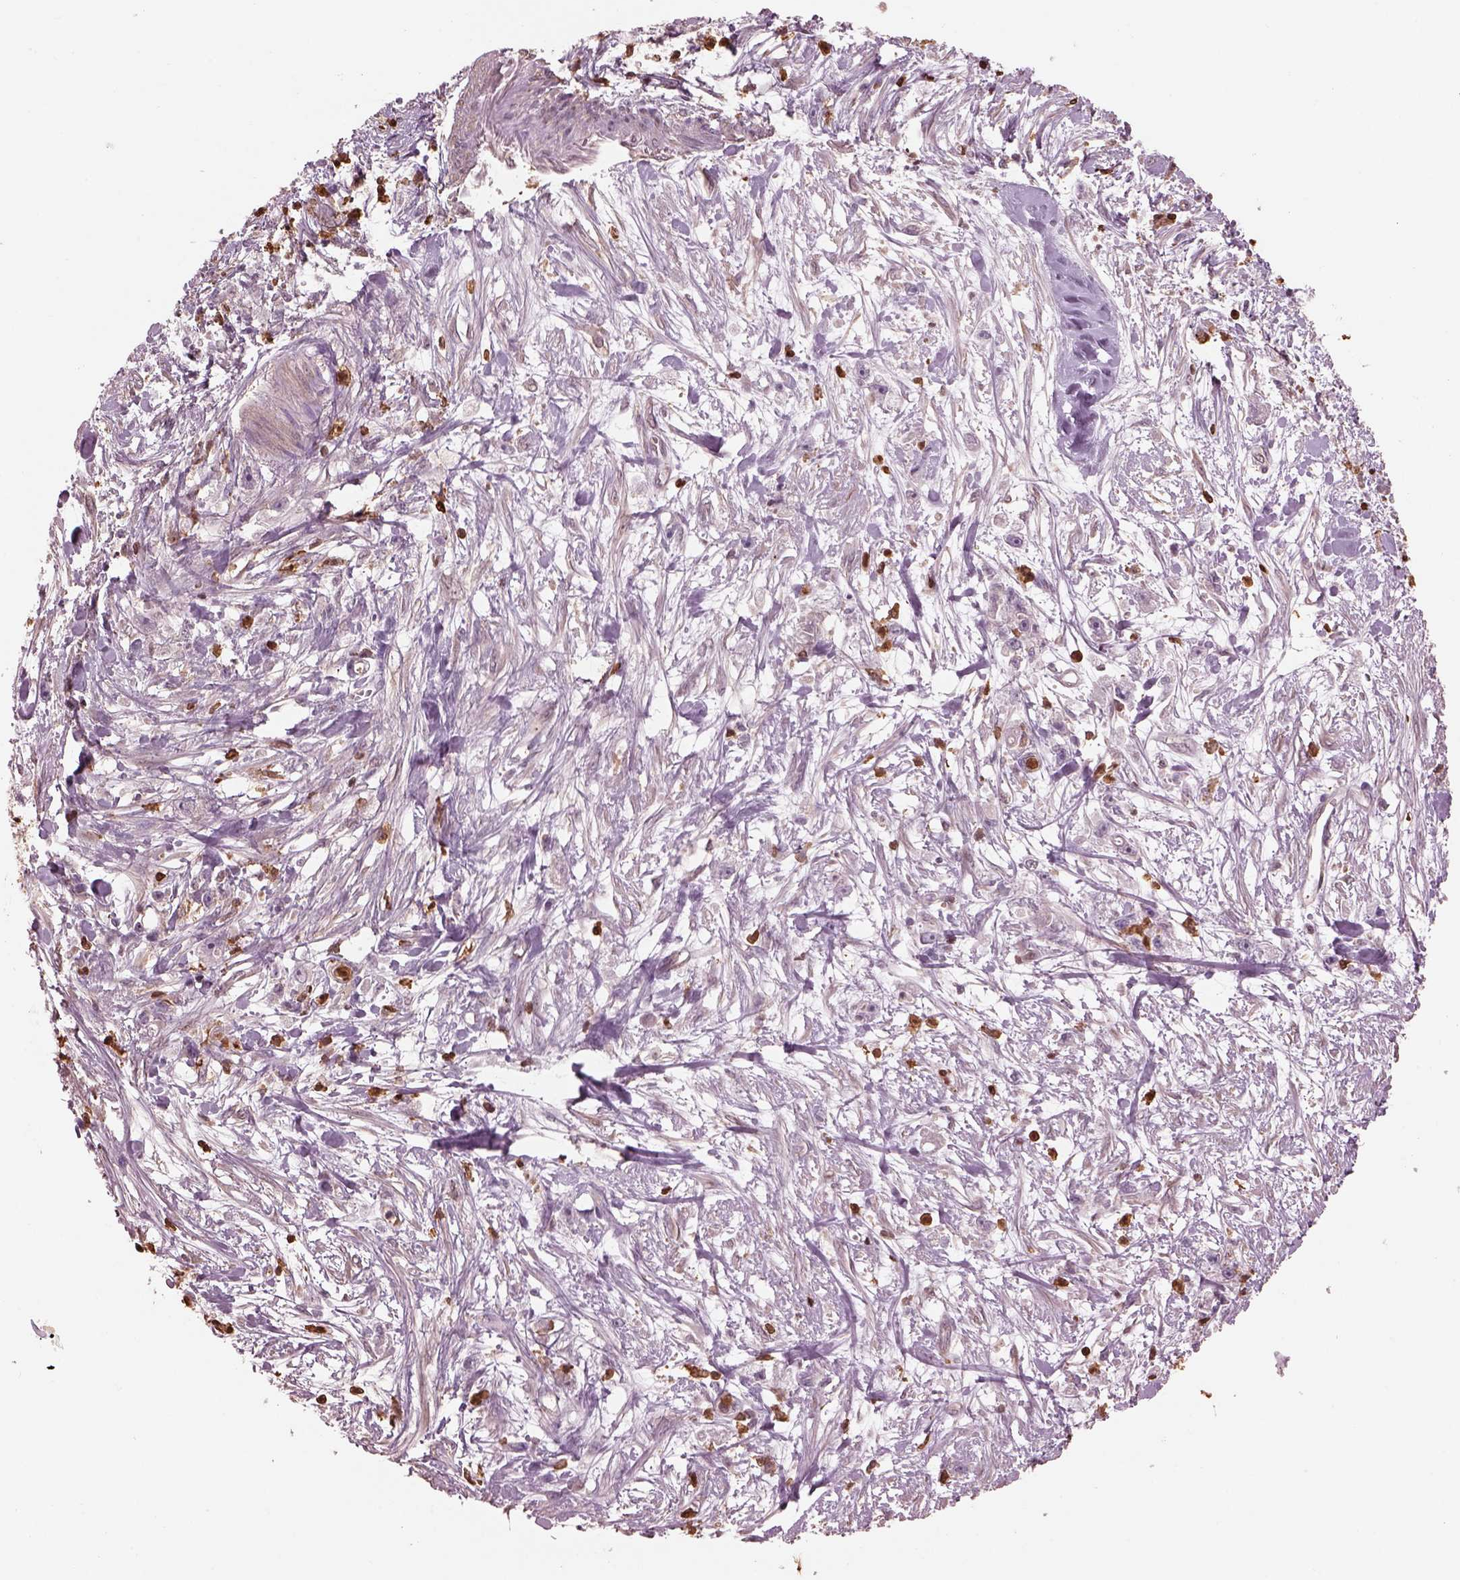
{"staining": {"intensity": "weak", "quantity": "<25%", "location": "cytoplasmic/membranous"}, "tissue": "stomach cancer", "cell_type": "Tumor cells", "image_type": "cancer", "snomed": [{"axis": "morphology", "description": "Adenocarcinoma, NOS"}, {"axis": "topography", "description": "Stomach"}], "caption": "Immunohistochemistry of adenocarcinoma (stomach) displays no staining in tumor cells.", "gene": "IL31RA", "patient": {"sex": "female", "age": 59}}